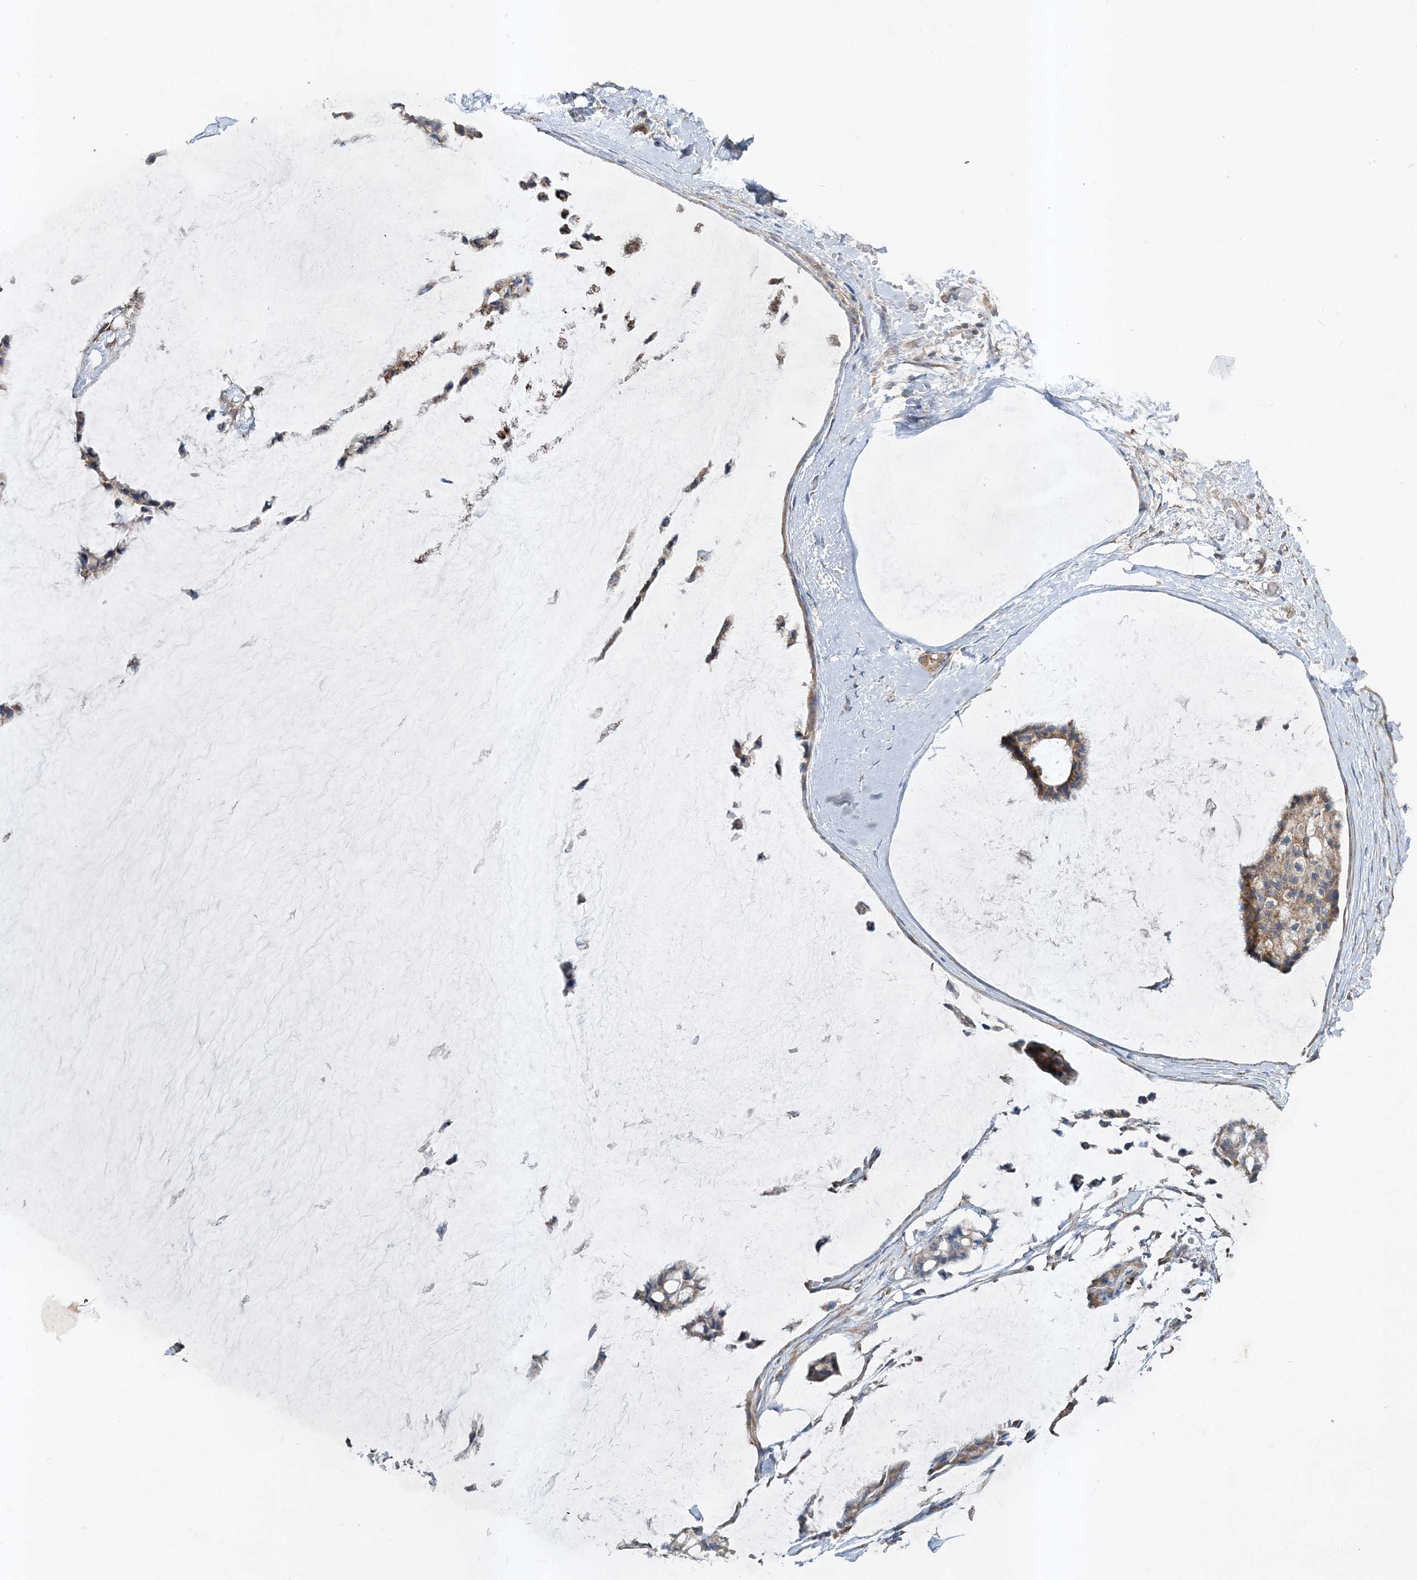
{"staining": {"intensity": "moderate", "quantity": ">75%", "location": "cytoplasmic/membranous"}, "tissue": "ovarian cancer", "cell_type": "Tumor cells", "image_type": "cancer", "snomed": [{"axis": "morphology", "description": "Cystadenocarcinoma, mucinous, NOS"}, {"axis": "topography", "description": "Ovary"}], "caption": "An IHC photomicrograph of tumor tissue is shown. Protein staining in brown shows moderate cytoplasmic/membranous positivity in mucinous cystadenocarcinoma (ovarian) within tumor cells. (Brightfield microscopy of DAB IHC at high magnification).", "gene": "LEXM", "patient": {"sex": "female", "age": 39}}